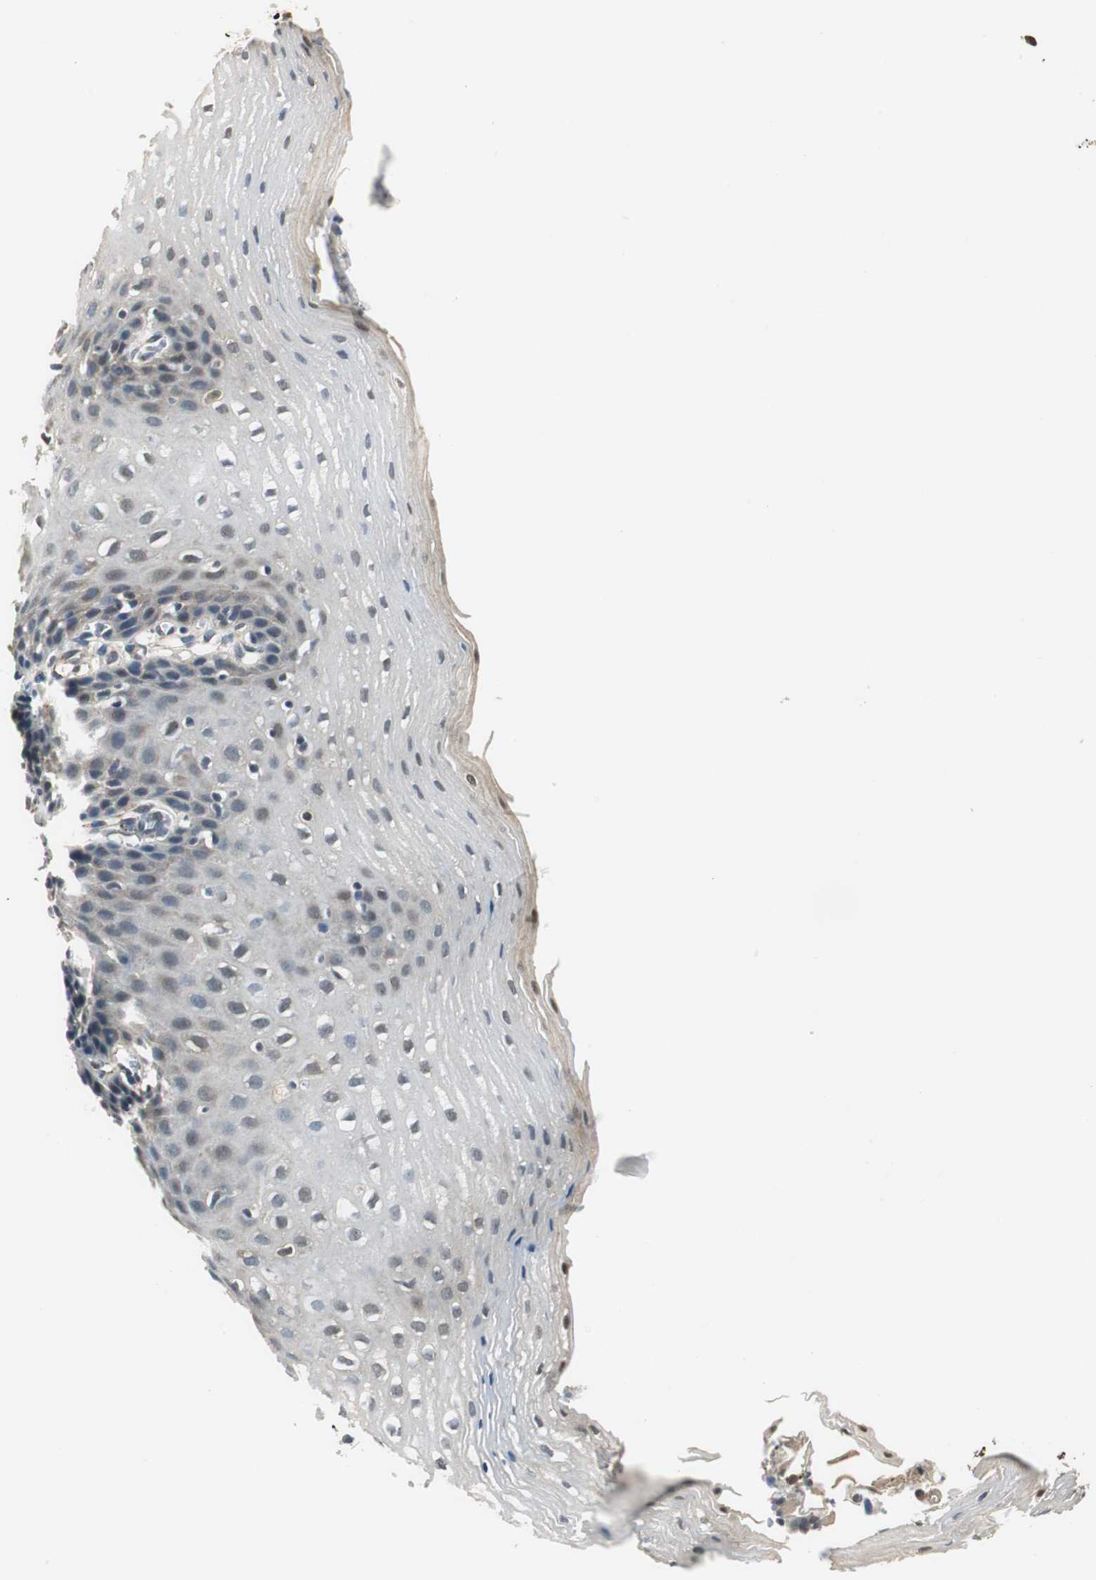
{"staining": {"intensity": "weak", "quantity": "25%-75%", "location": "cytoplasmic/membranous,nuclear"}, "tissue": "esophagus", "cell_type": "Squamous epithelial cells", "image_type": "normal", "snomed": [{"axis": "morphology", "description": "Normal tissue, NOS"}, {"axis": "topography", "description": "Esophagus"}], "caption": "IHC (DAB) staining of unremarkable esophagus demonstrates weak cytoplasmic/membranous,nuclear protein expression in approximately 25%-75% of squamous epithelial cells.", "gene": "PSMB4", "patient": {"sex": "male", "age": 48}}